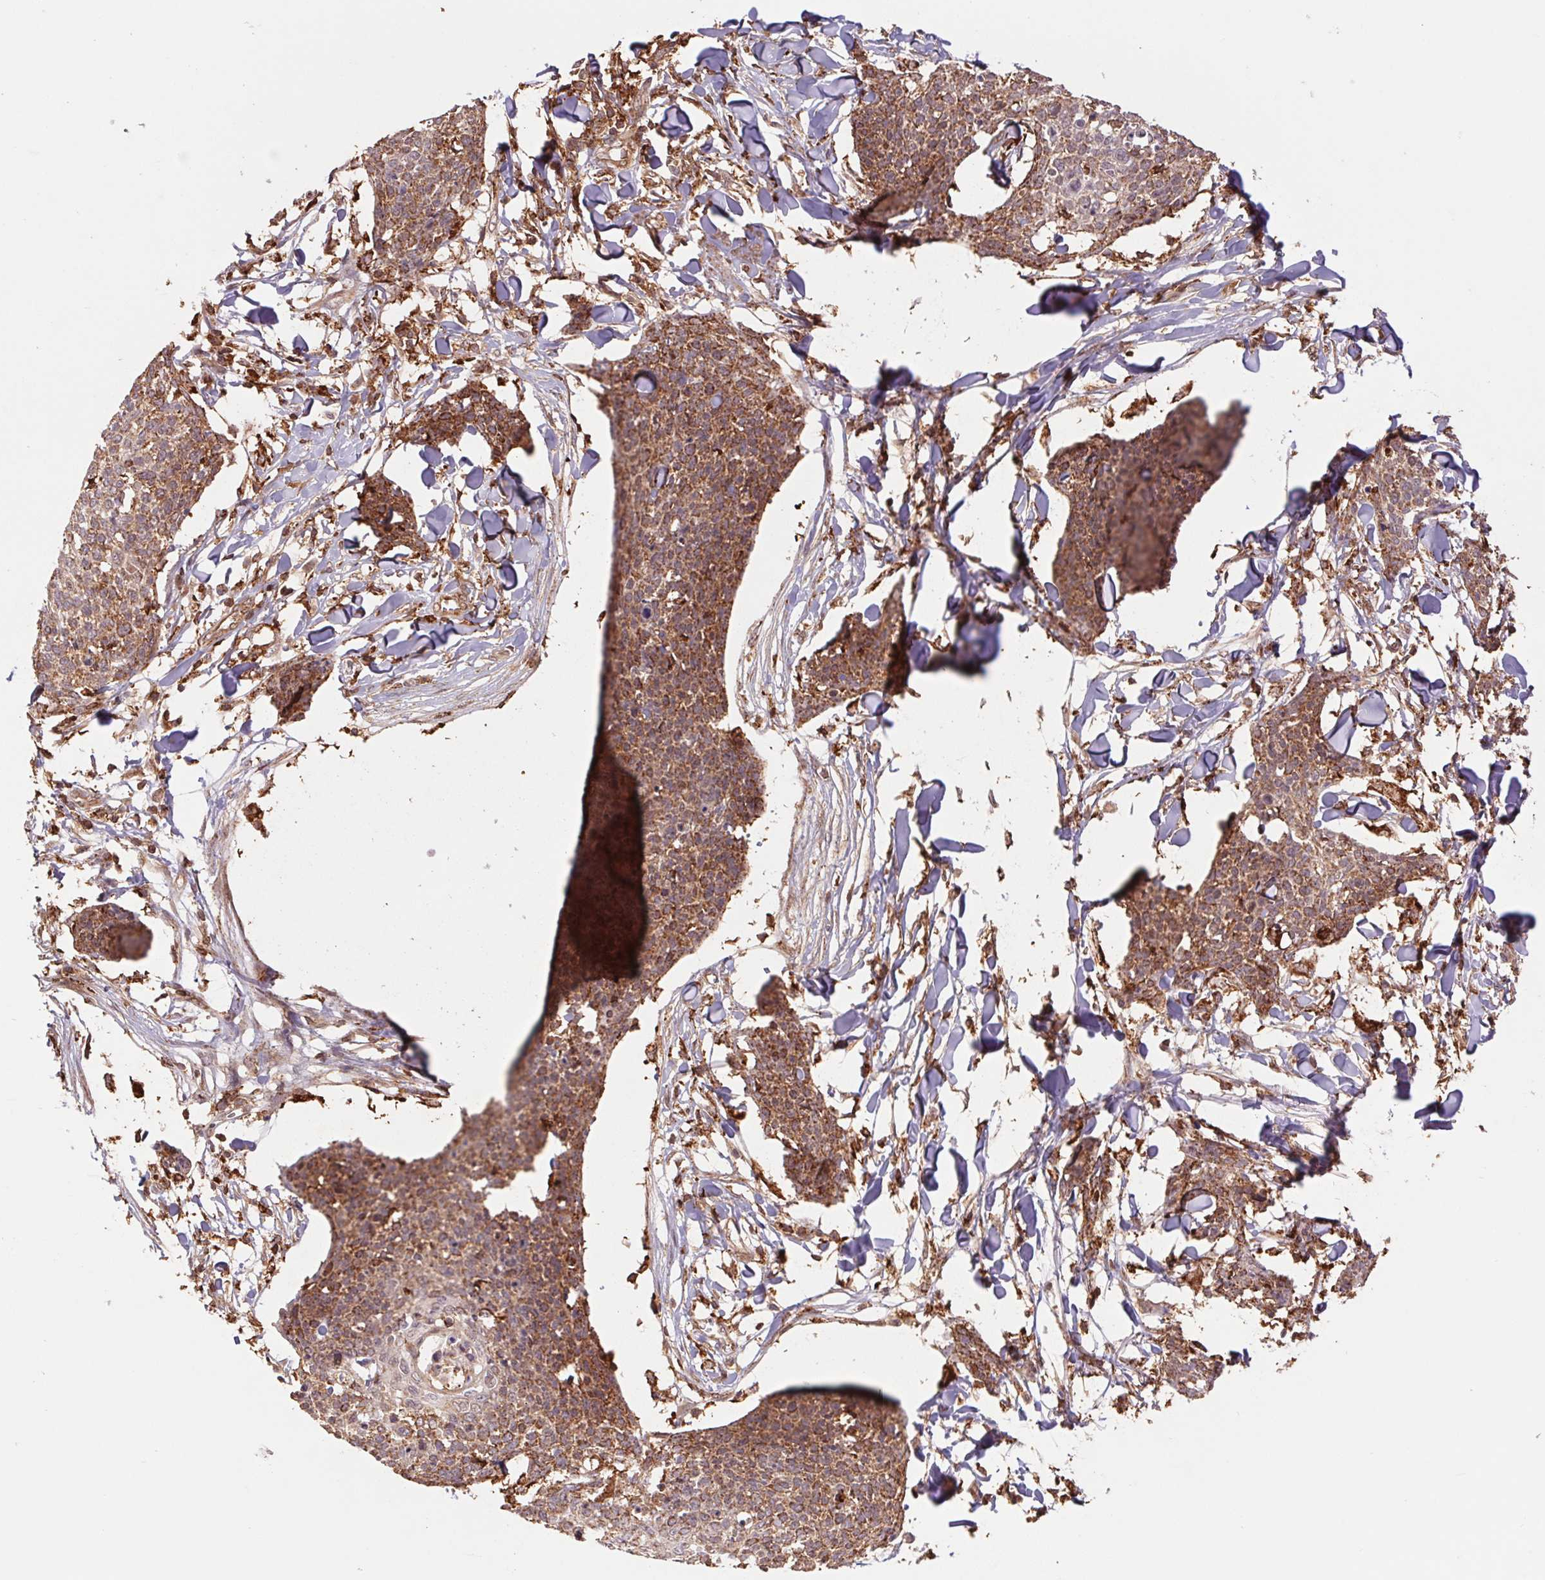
{"staining": {"intensity": "moderate", "quantity": ">75%", "location": "cytoplasmic/membranous"}, "tissue": "skin cancer", "cell_type": "Tumor cells", "image_type": "cancer", "snomed": [{"axis": "morphology", "description": "Squamous cell carcinoma, NOS"}, {"axis": "topography", "description": "Skin"}, {"axis": "topography", "description": "Vulva"}], "caption": "The photomicrograph demonstrates a brown stain indicating the presence of a protein in the cytoplasmic/membranous of tumor cells in skin squamous cell carcinoma. (DAB (3,3'-diaminobenzidine) IHC, brown staining for protein, blue staining for nuclei).", "gene": "URM1", "patient": {"sex": "female", "age": 75}}